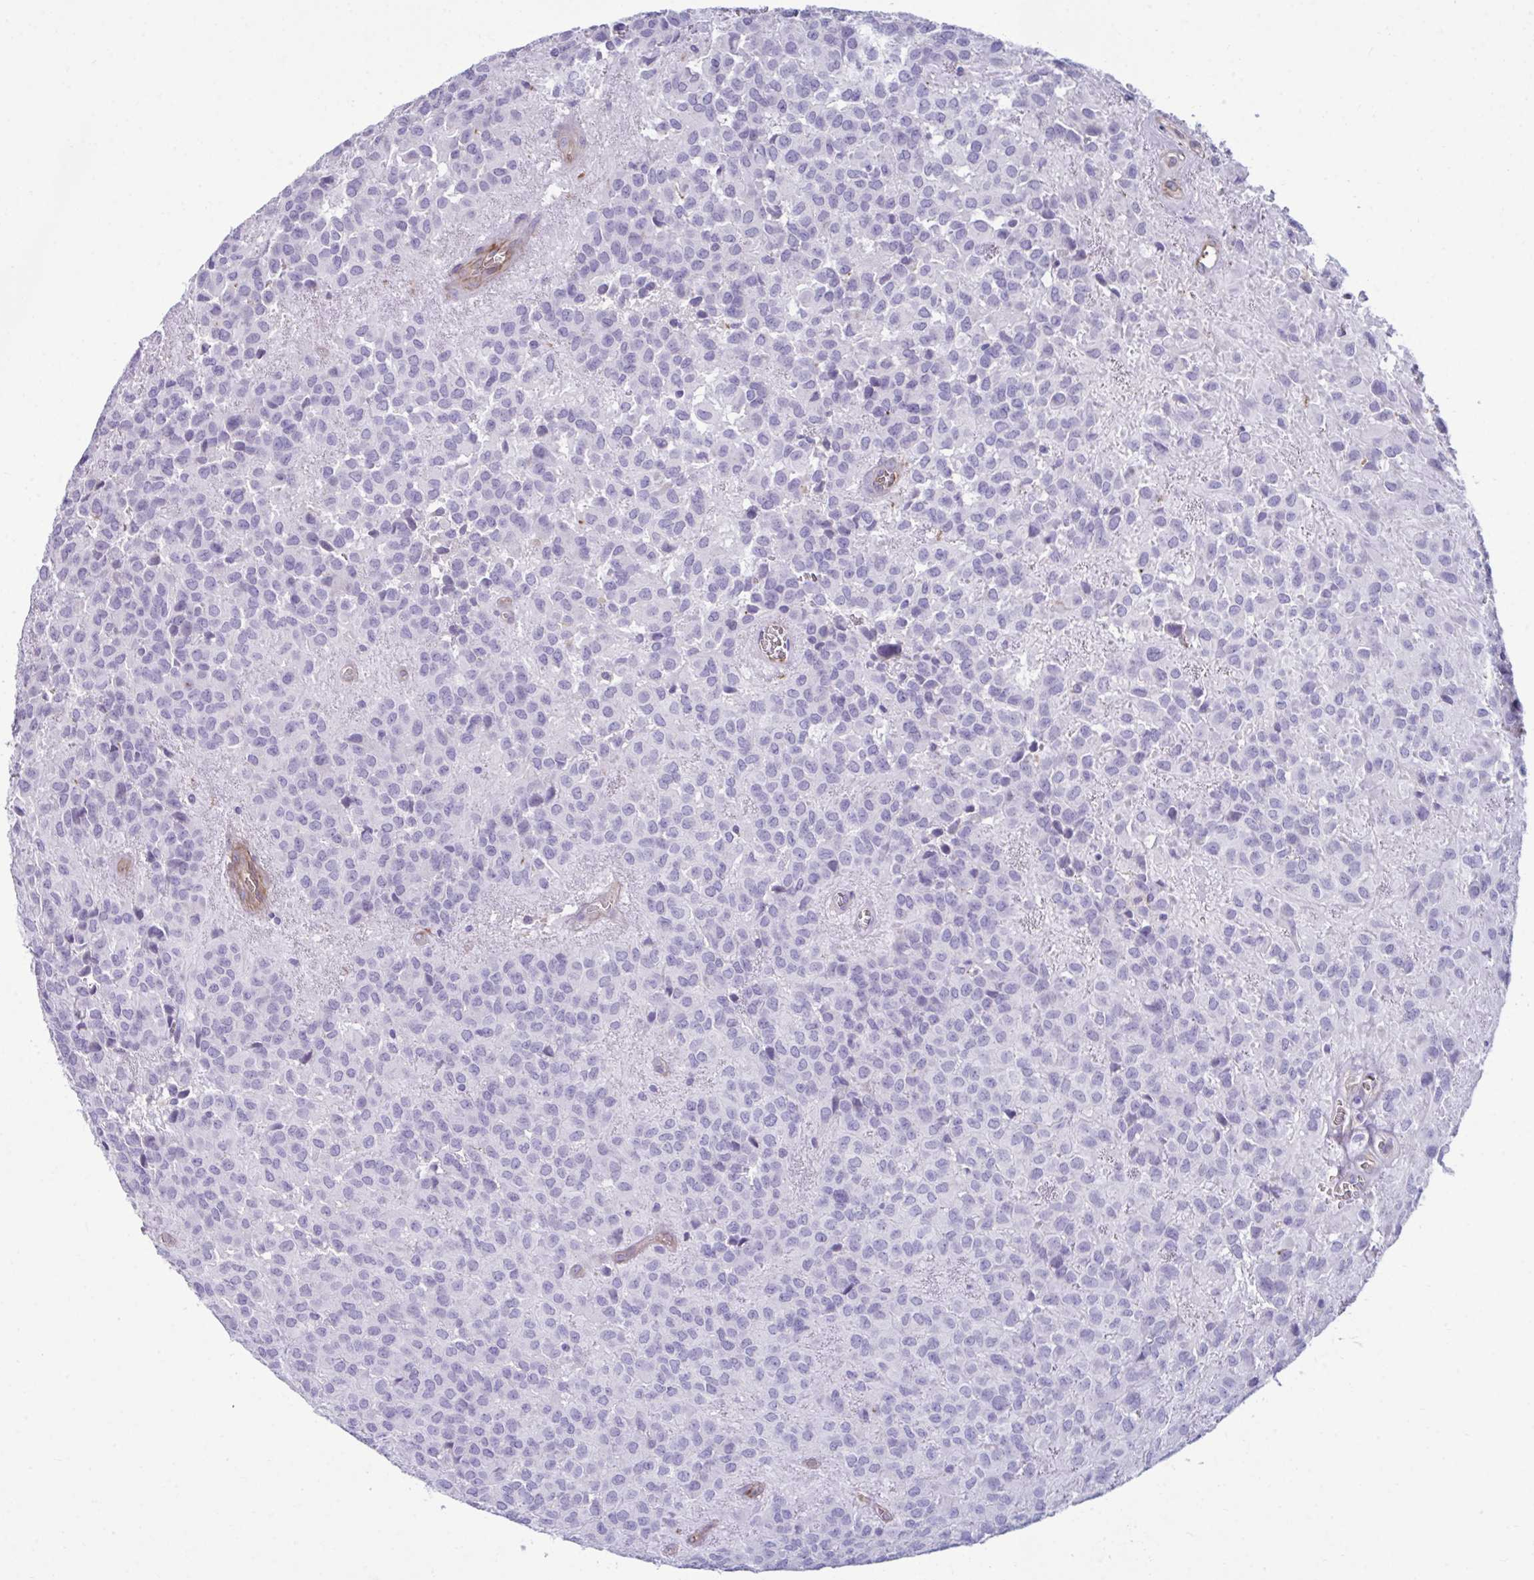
{"staining": {"intensity": "negative", "quantity": "none", "location": "none"}, "tissue": "glioma", "cell_type": "Tumor cells", "image_type": "cancer", "snomed": [{"axis": "morphology", "description": "Glioma, malignant, Low grade"}, {"axis": "topography", "description": "Brain"}], "caption": "The micrograph reveals no significant positivity in tumor cells of glioma.", "gene": "UBL3", "patient": {"sex": "male", "age": 56}}